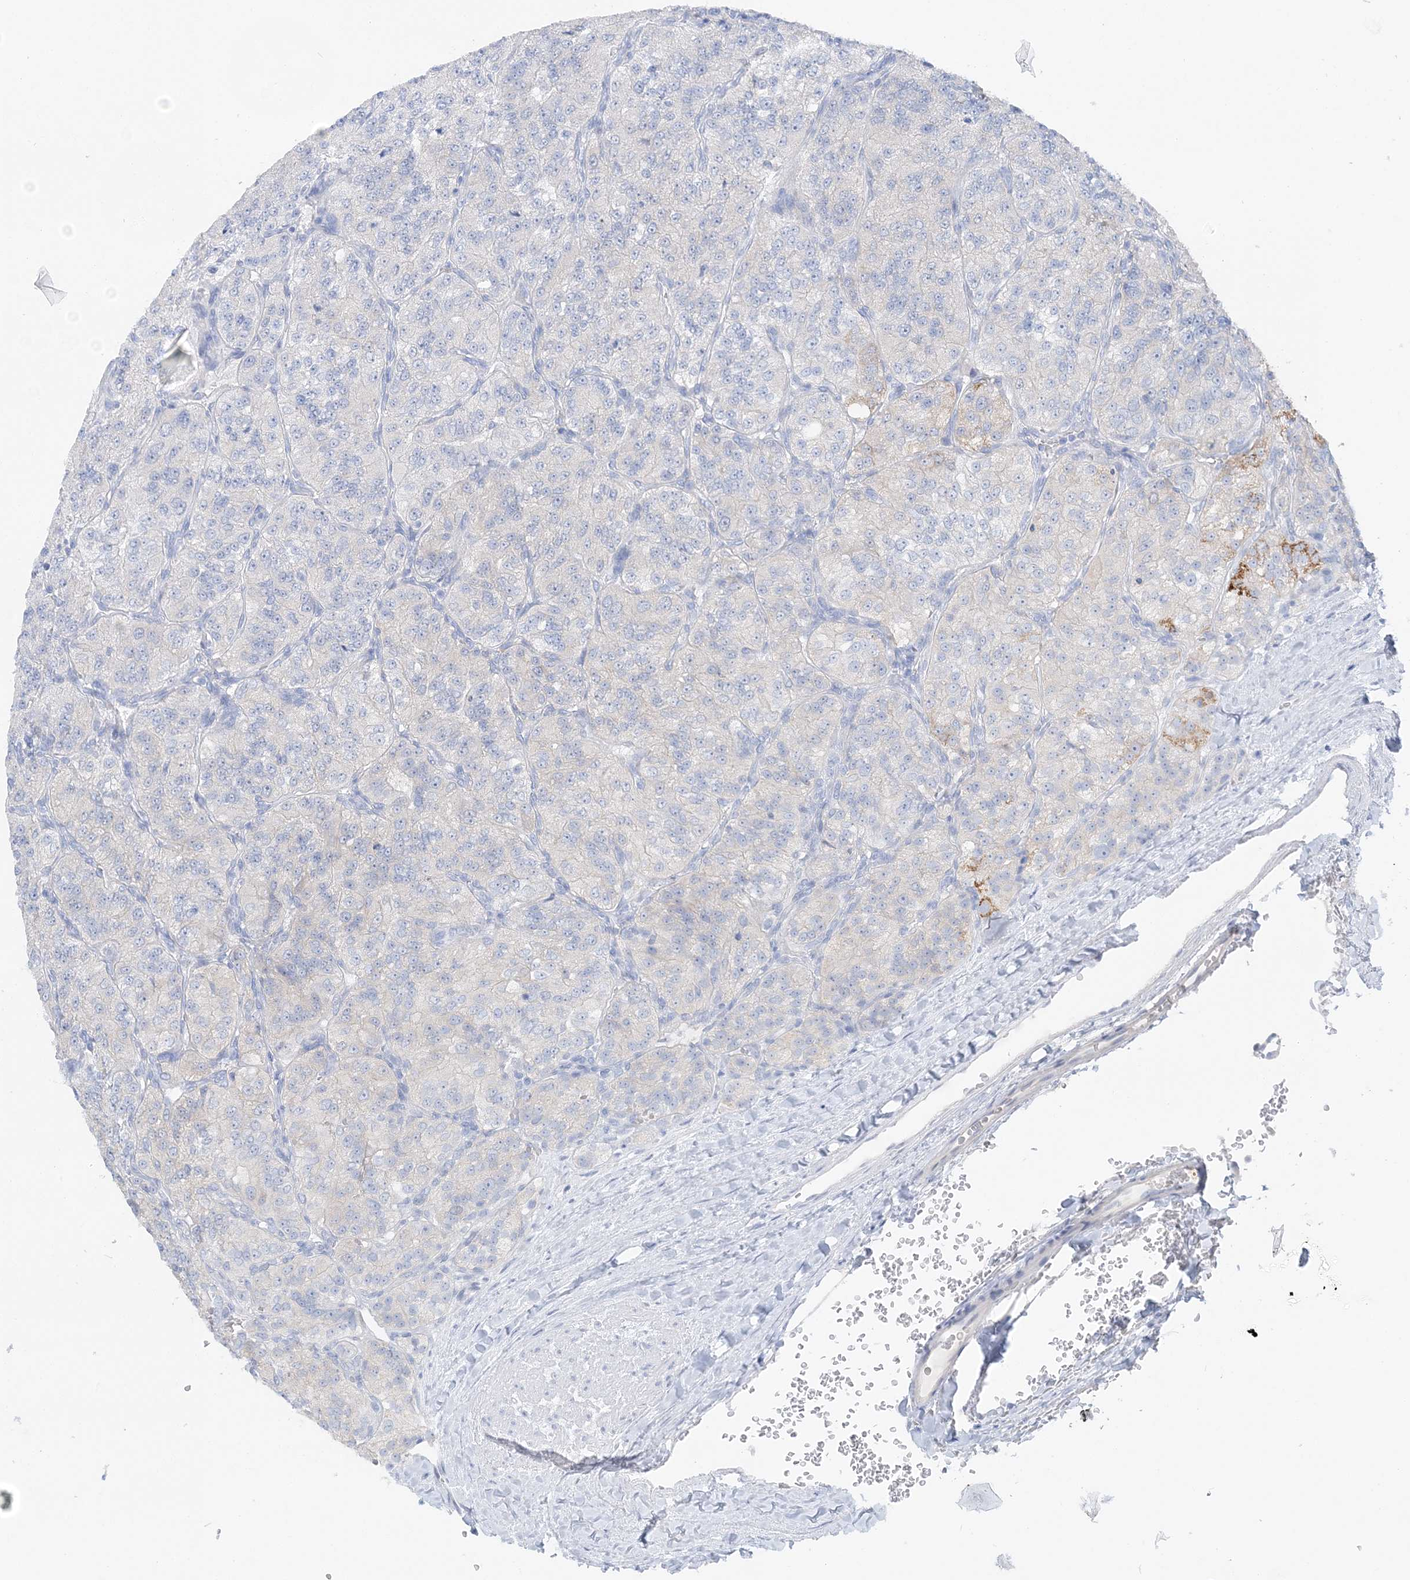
{"staining": {"intensity": "negative", "quantity": "none", "location": "none"}, "tissue": "renal cancer", "cell_type": "Tumor cells", "image_type": "cancer", "snomed": [{"axis": "morphology", "description": "Adenocarcinoma, NOS"}, {"axis": "topography", "description": "Kidney"}], "caption": "IHC image of neoplastic tissue: human renal cancer (adenocarcinoma) stained with DAB shows no significant protein positivity in tumor cells.", "gene": "HMGCS1", "patient": {"sex": "female", "age": 63}}